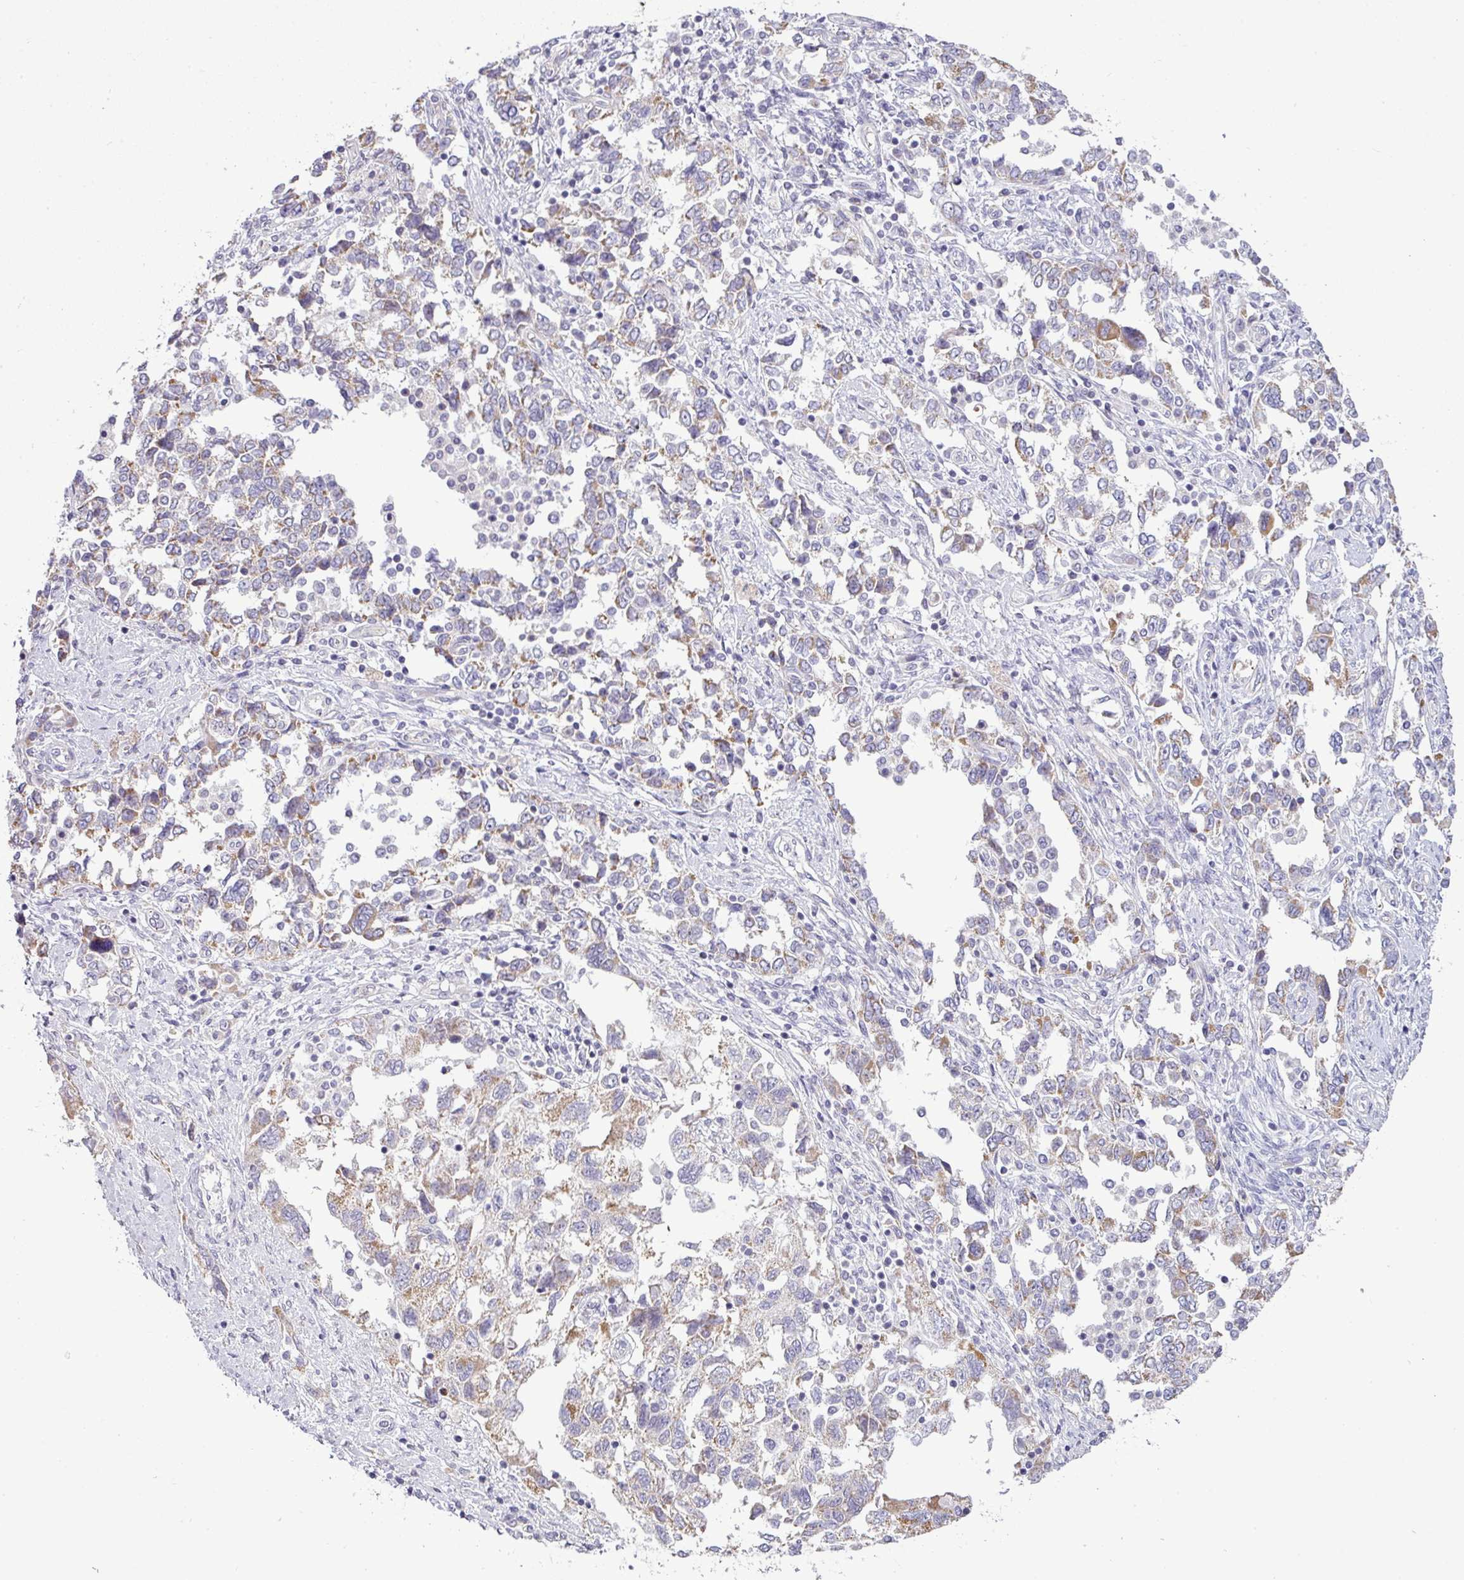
{"staining": {"intensity": "negative", "quantity": "none", "location": "none"}, "tissue": "ovarian cancer", "cell_type": "Tumor cells", "image_type": "cancer", "snomed": [{"axis": "morphology", "description": "Carcinoma, NOS"}, {"axis": "morphology", "description": "Cystadenocarcinoma, serous, NOS"}, {"axis": "topography", "description": "Ovary"}], "caption": "The histopathology image shows no significant positivity in tumor cells of ovarian cancer (serous cystadenocarcinoma).", "gene": "HBEGF", "patient": {"sex": "female", "age": 69}}